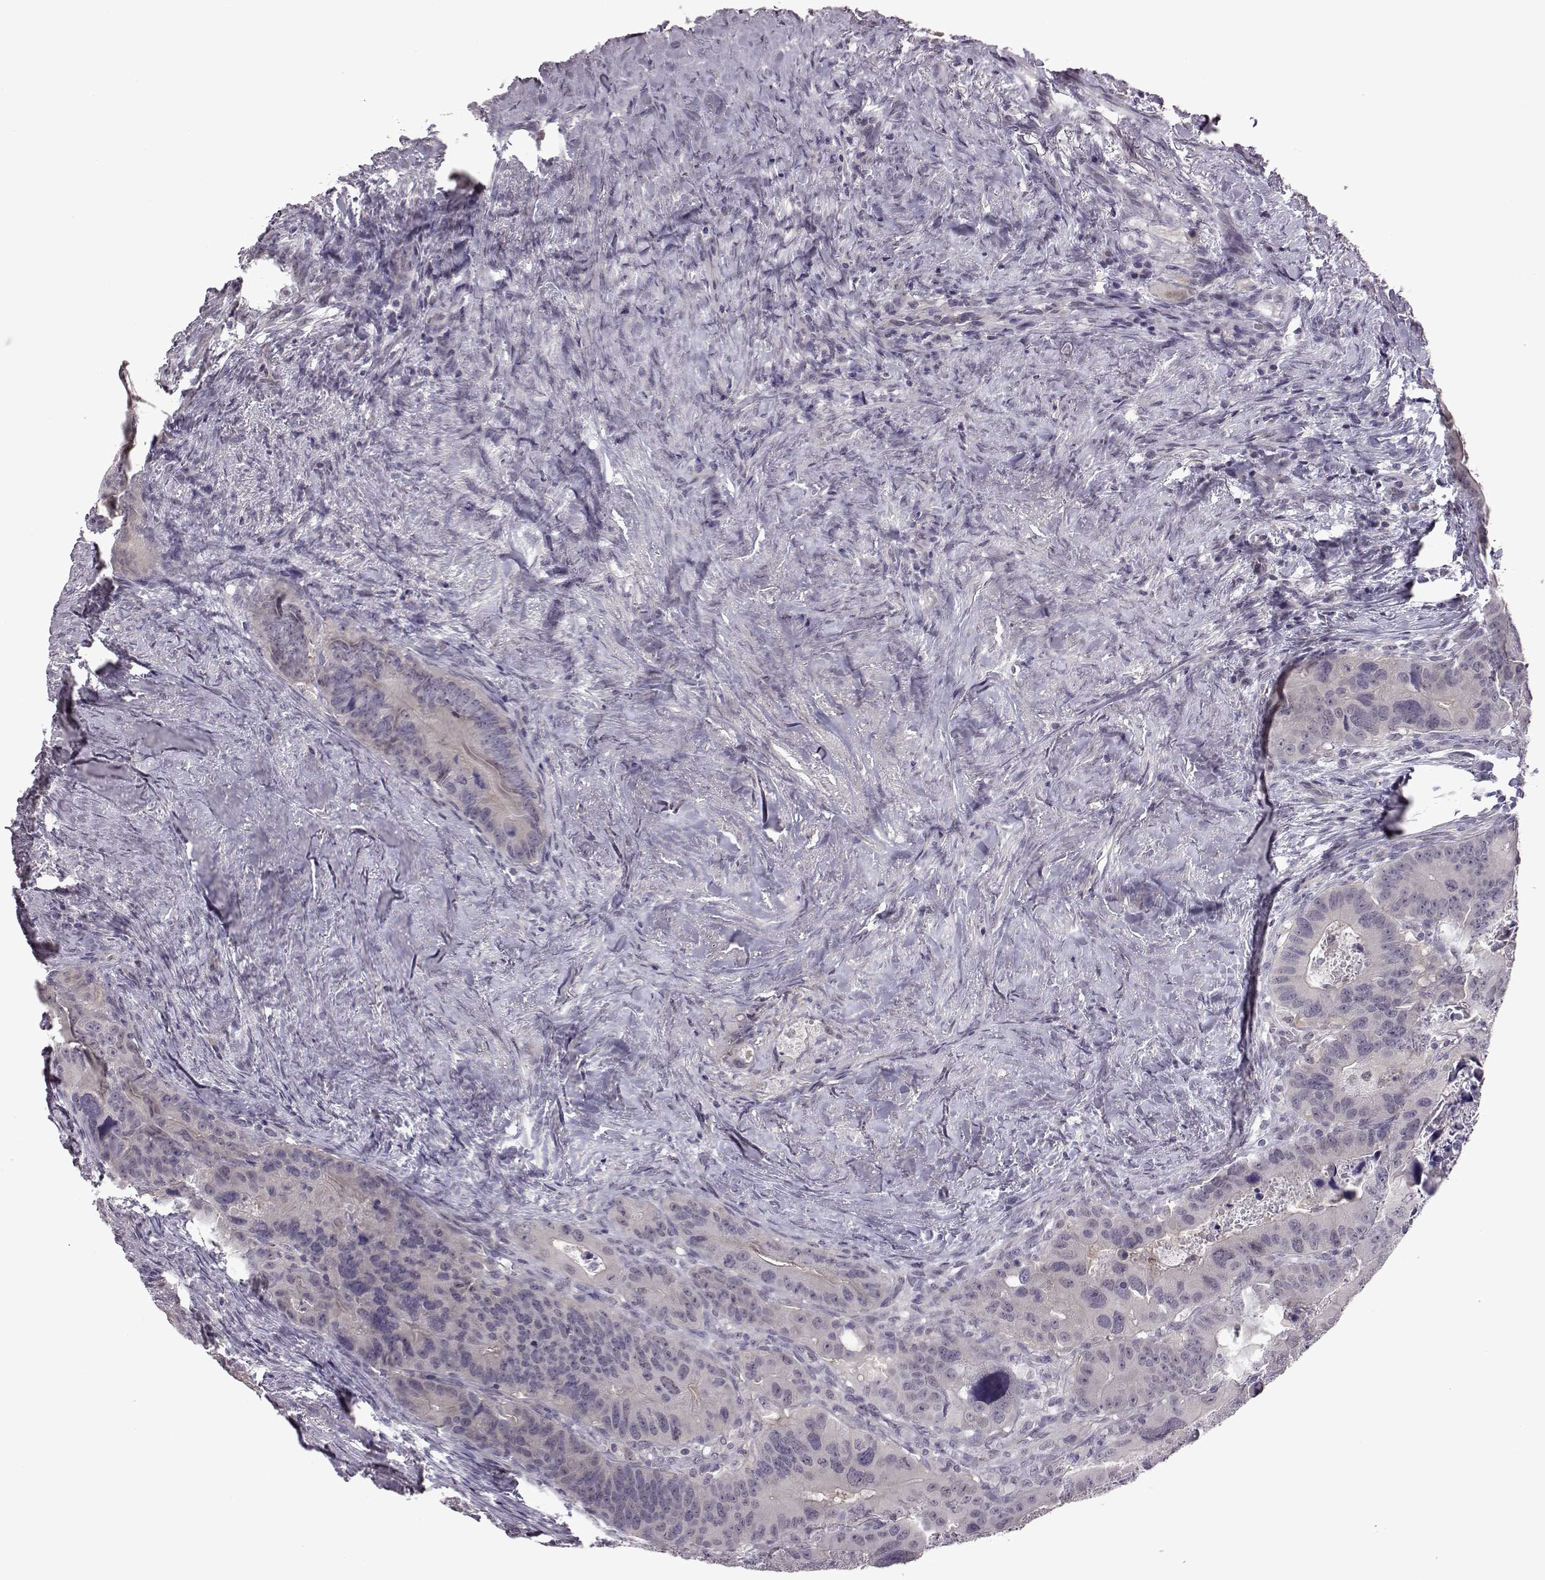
{"staining": {"intensity": "negative", "quantity": "none", "location": "none"}, "tissue": "colorectal cancer", "cell_type": "Tumor cells", "image_type": "cancer", "snomed": [{"axis": "morphology", "description": "Adenocarcinoma, NOS"}, {"axis": "topography", "description": "Rectum"}], "caption": "Tumor cells show no significant protein expression in colorectal adenocarcinoma.", "gene": "C10orf62", "patient": {"sex": "male", "age": 64}}